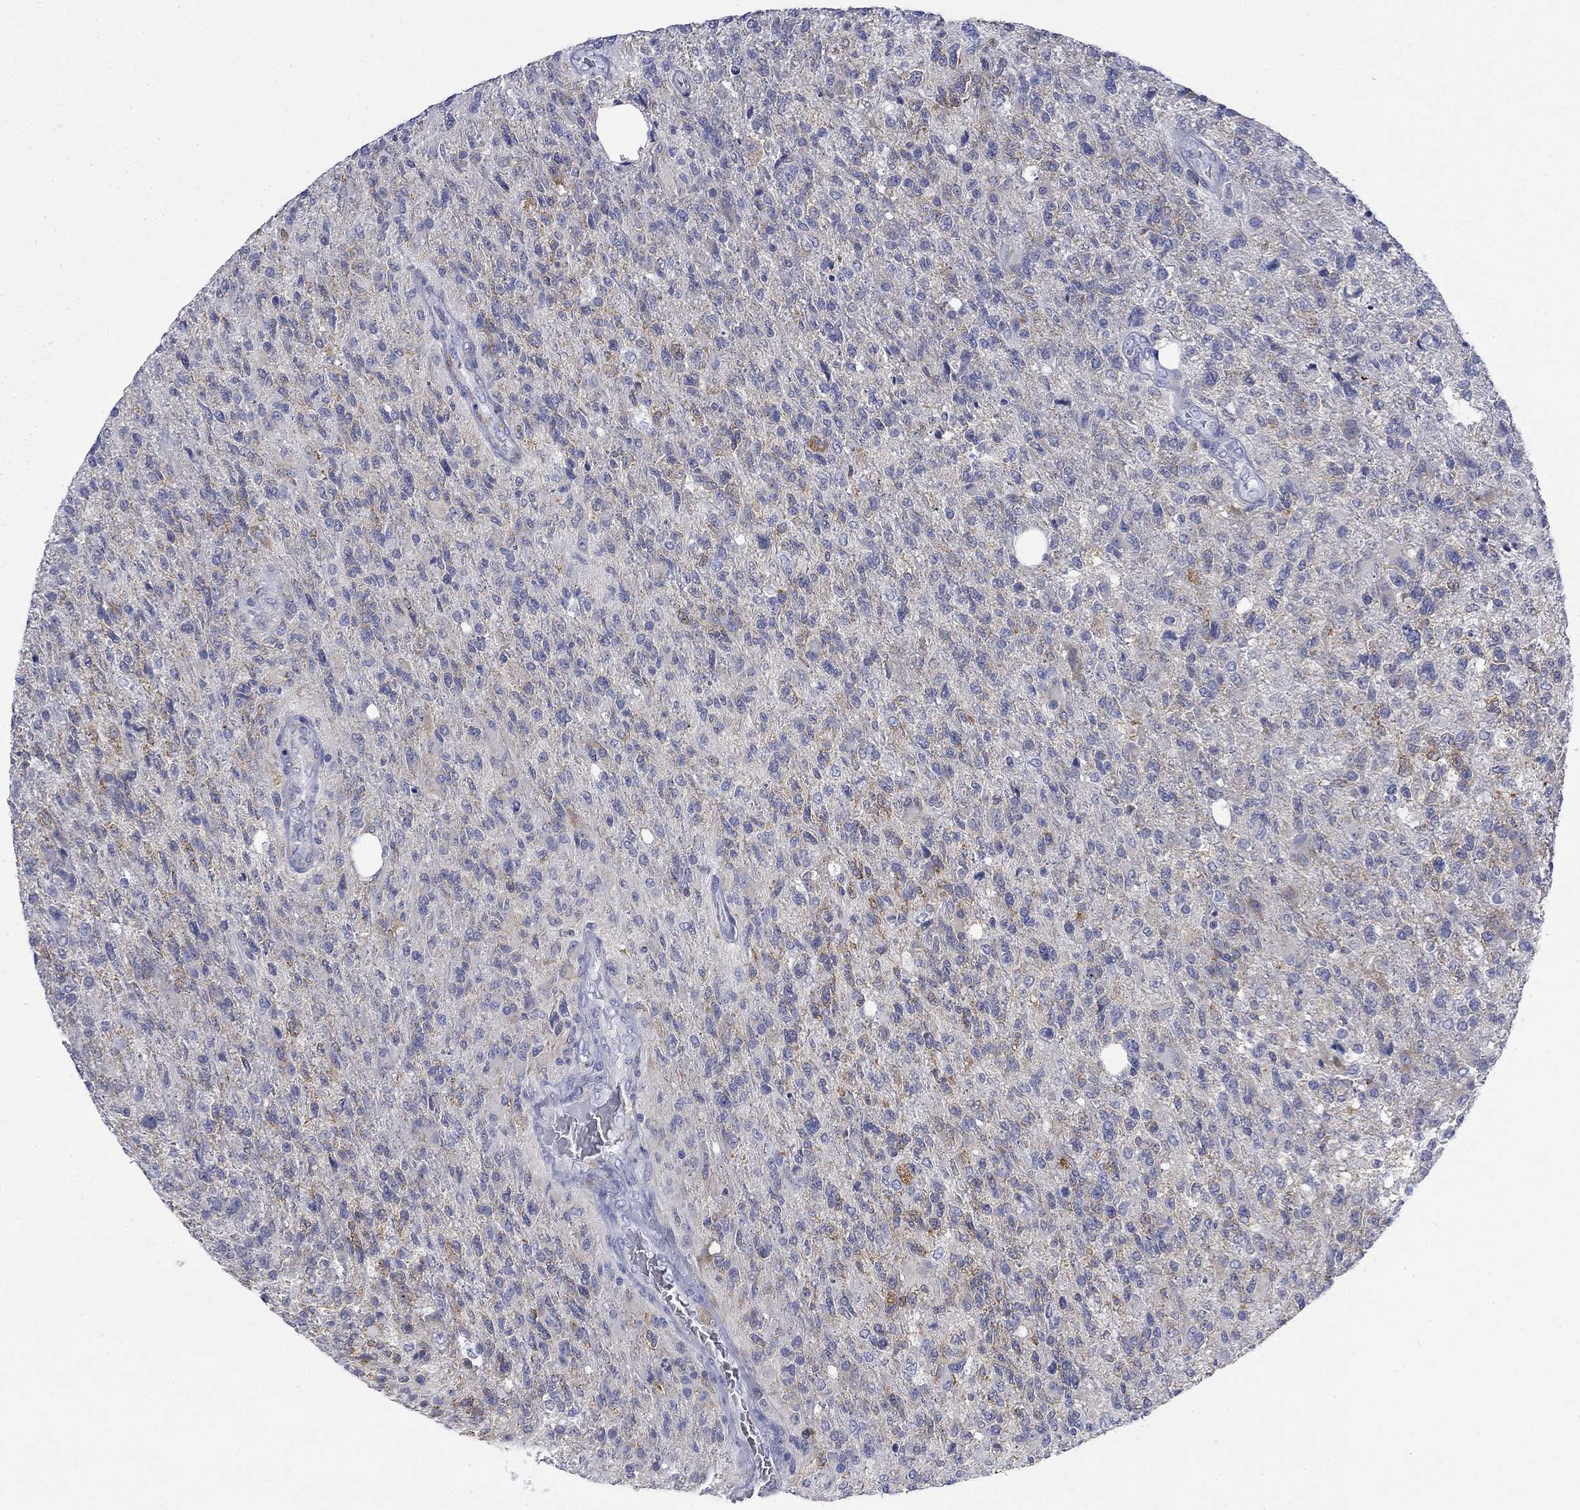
{"staining": {"intensity": "negative", "quantity": "none", "location": "none"}, "tissue": "glioma", "cell_type": "Tumor cells", "image_type": "cancer", "snomed": [{"axis": "morphology", "description": "Glioma, malignant, High grade"}, {"axis": "topography", "description": "Brain"}], "caption": "A photomicrograph of human glioma is negative for staining in tumor cells.", "gene": "IGF2BP3", "patient": {"sex": "male", "age": 56}}